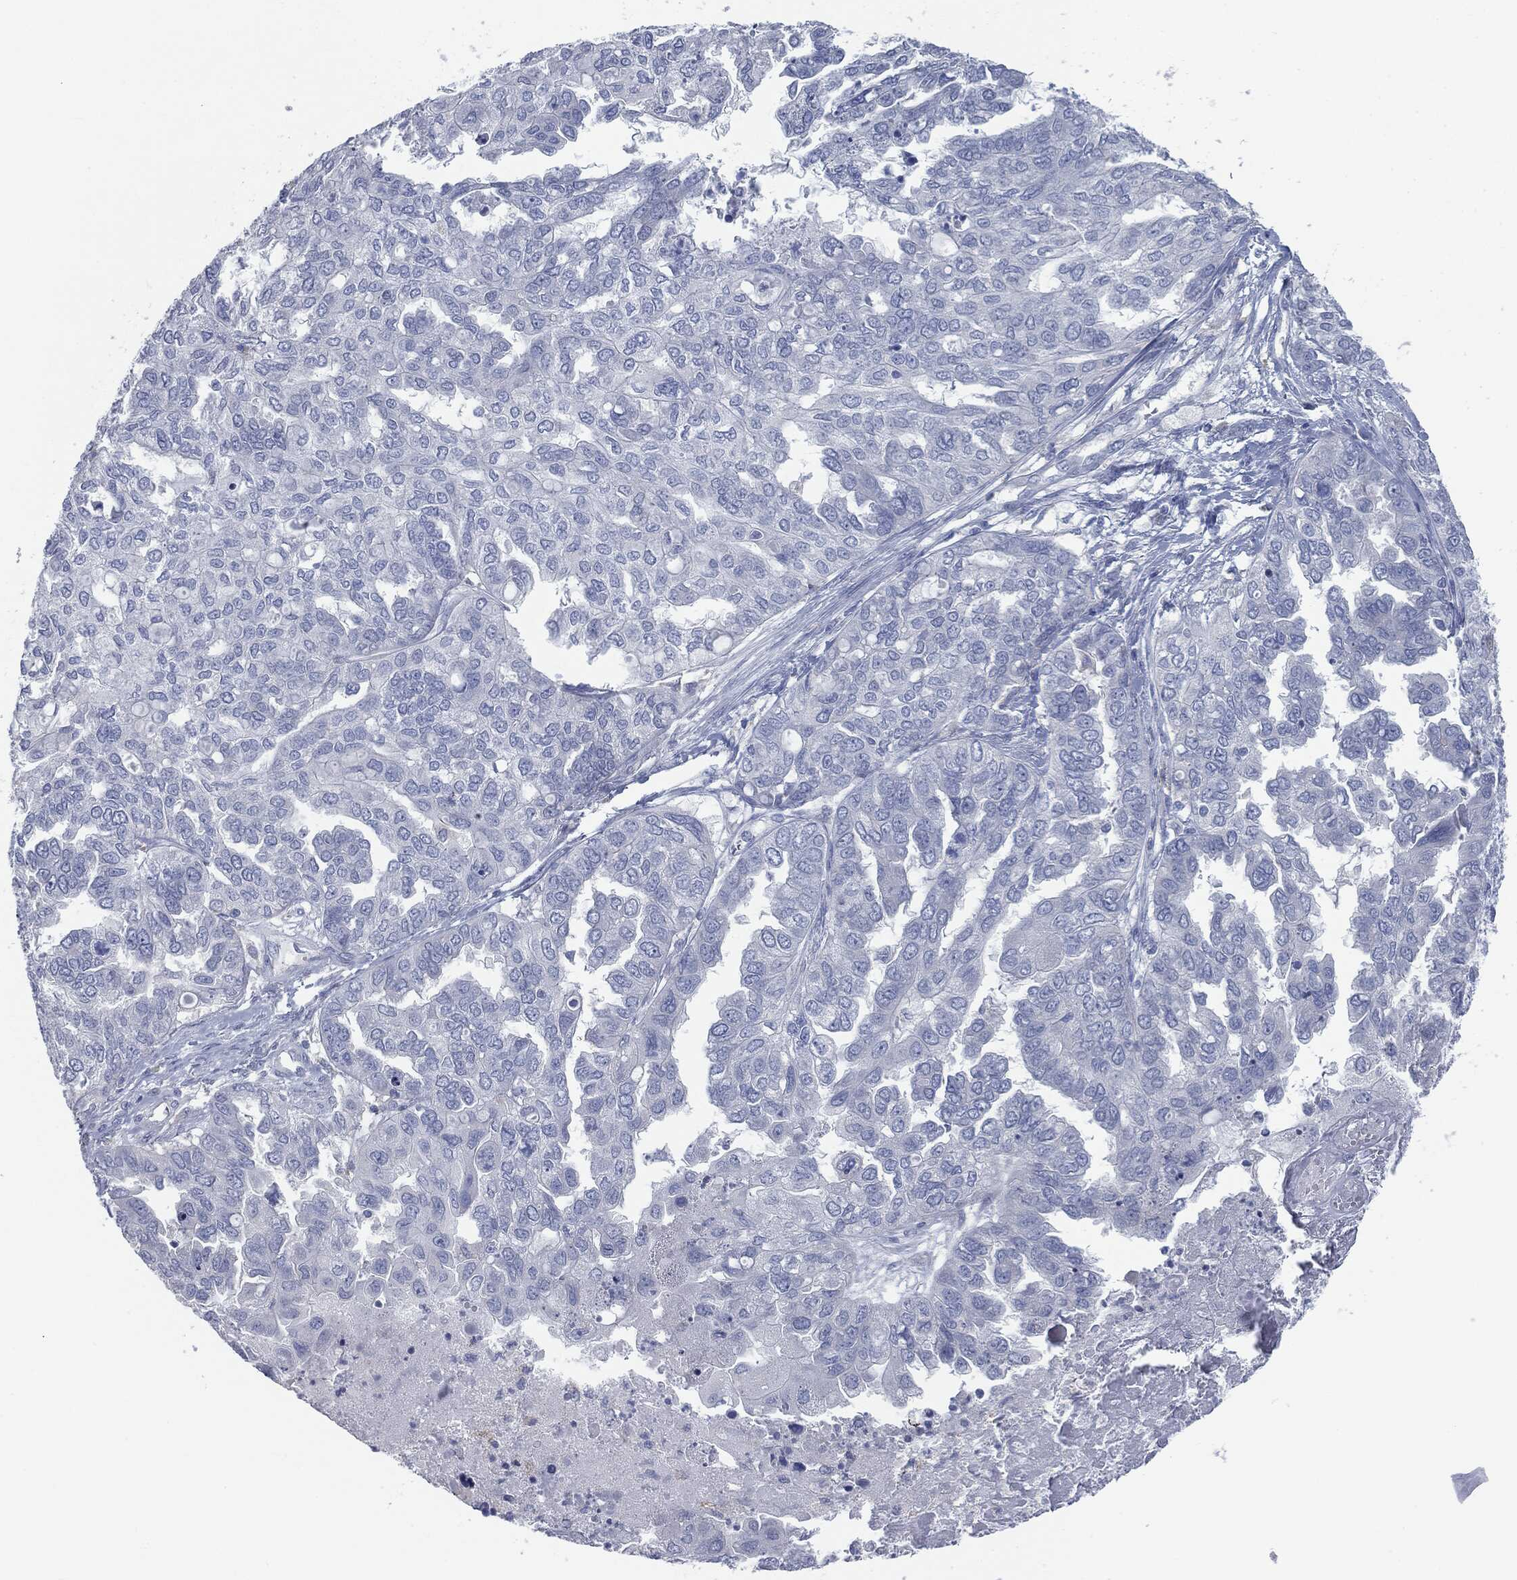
{"staining": {"intensity": "negative", "quantity": "none", "location": "none"}, "tissue": "ovarian cancer", "cell_type": "Tumor cells", "image_type": "cancer", "snomed": [{"axis": "morphology", "description": "Cystadenocarcinoma, serous, NOS"}, {"axis": "topography", "description": "Ovary"}], "caption": "There is no significant expression in tumor cells of ovarian cancer (serous cystadenocarcinoma).", "gene": "CAV3", "patient": {"sex": "female", "age": 53}}